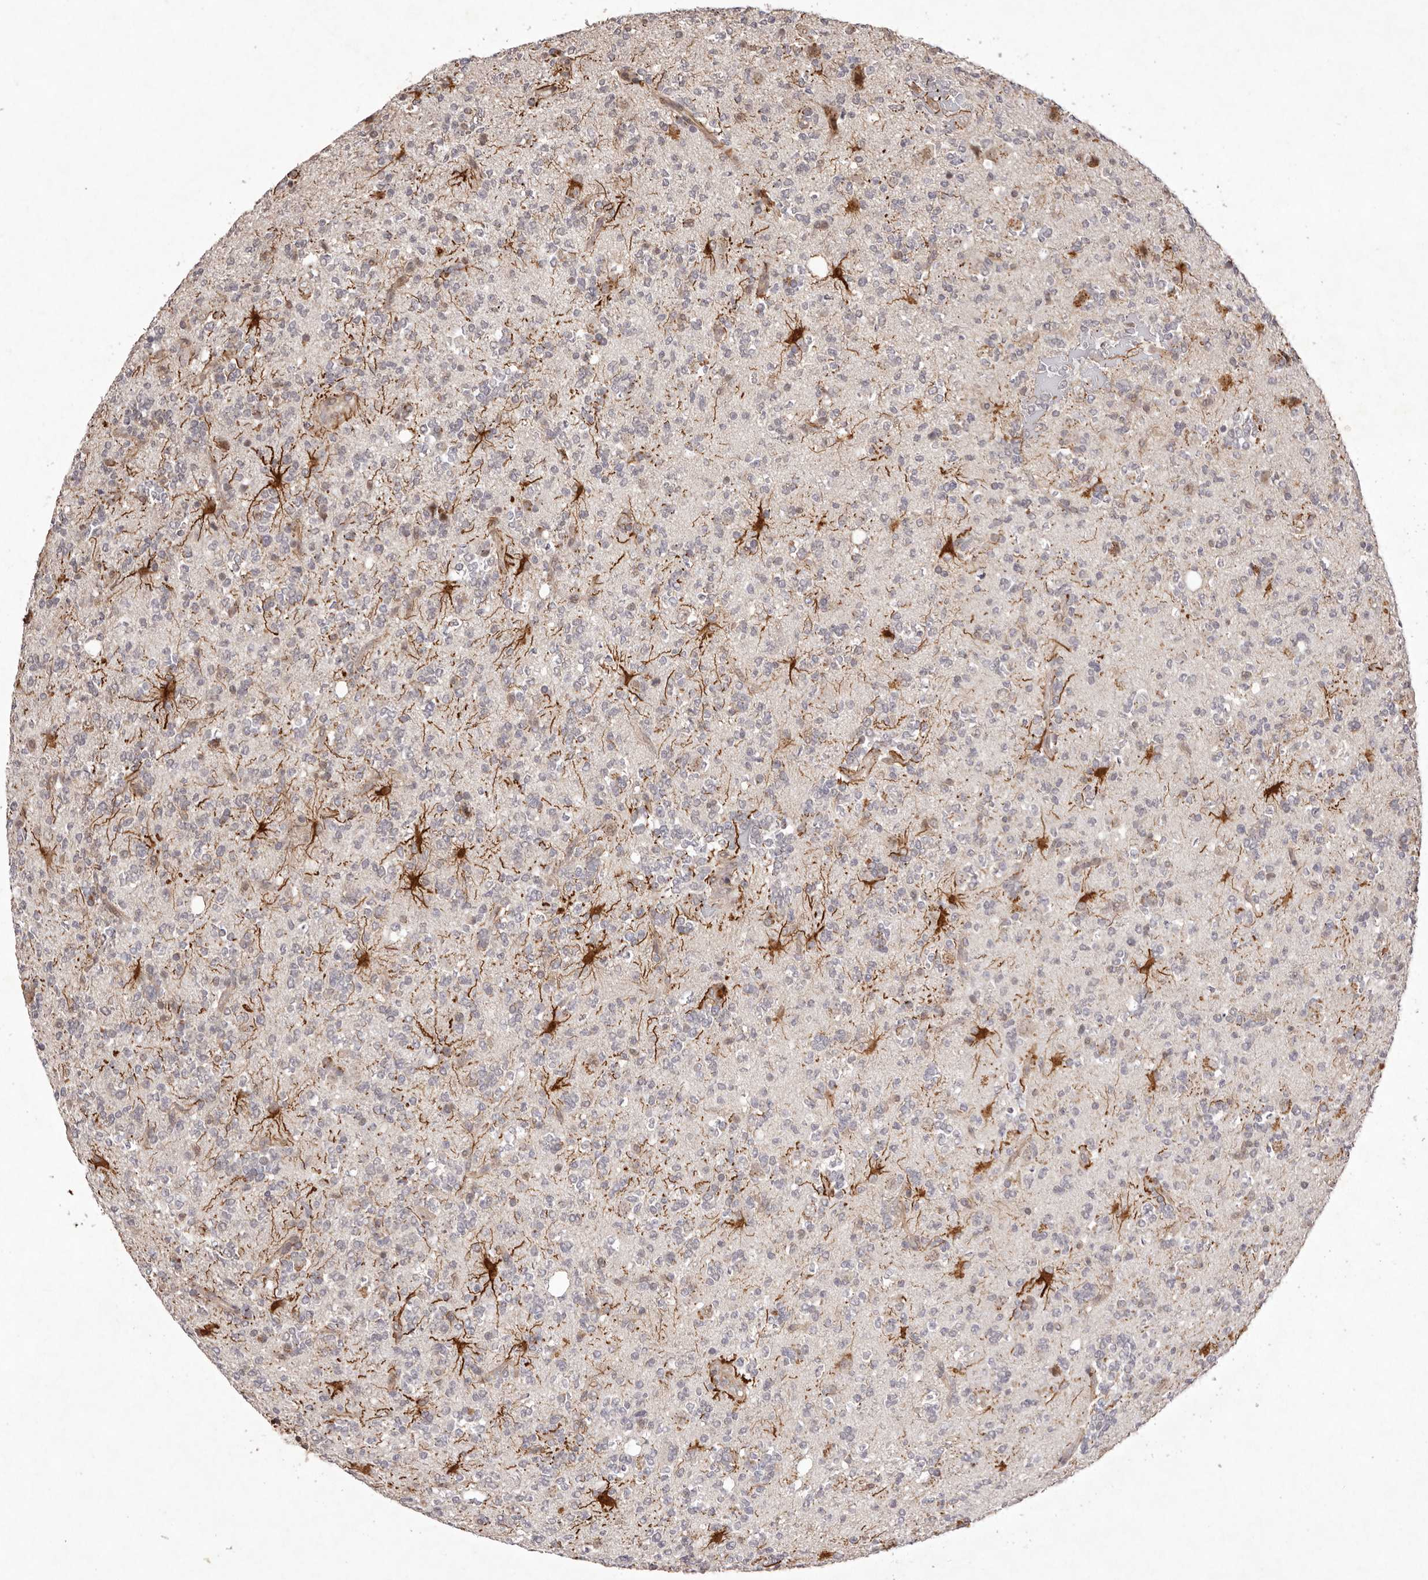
{"staining": {"intensity": "weak", "quantity": "<25%", "location": "cytoplasmic/membranous"}, "tissue": "glioma", "cell_type": "Tumor cells", "image_type": "cancer", "snomed": [{"axis": "morphology", "description": "Glioma, malignant, High grade"}, {"axis": "topography", "description": "Brain"}], "caption": "DAB immunohistochemical staining of human glioma exhibits no significant staining in tumor cells. (DAB (3,3'-diaminobenzidine) immunohistochemistry (IHC) with hematoxylin counter stain).", "gene": "BUD31", "patient": {"sex": "female", "age": 62}}